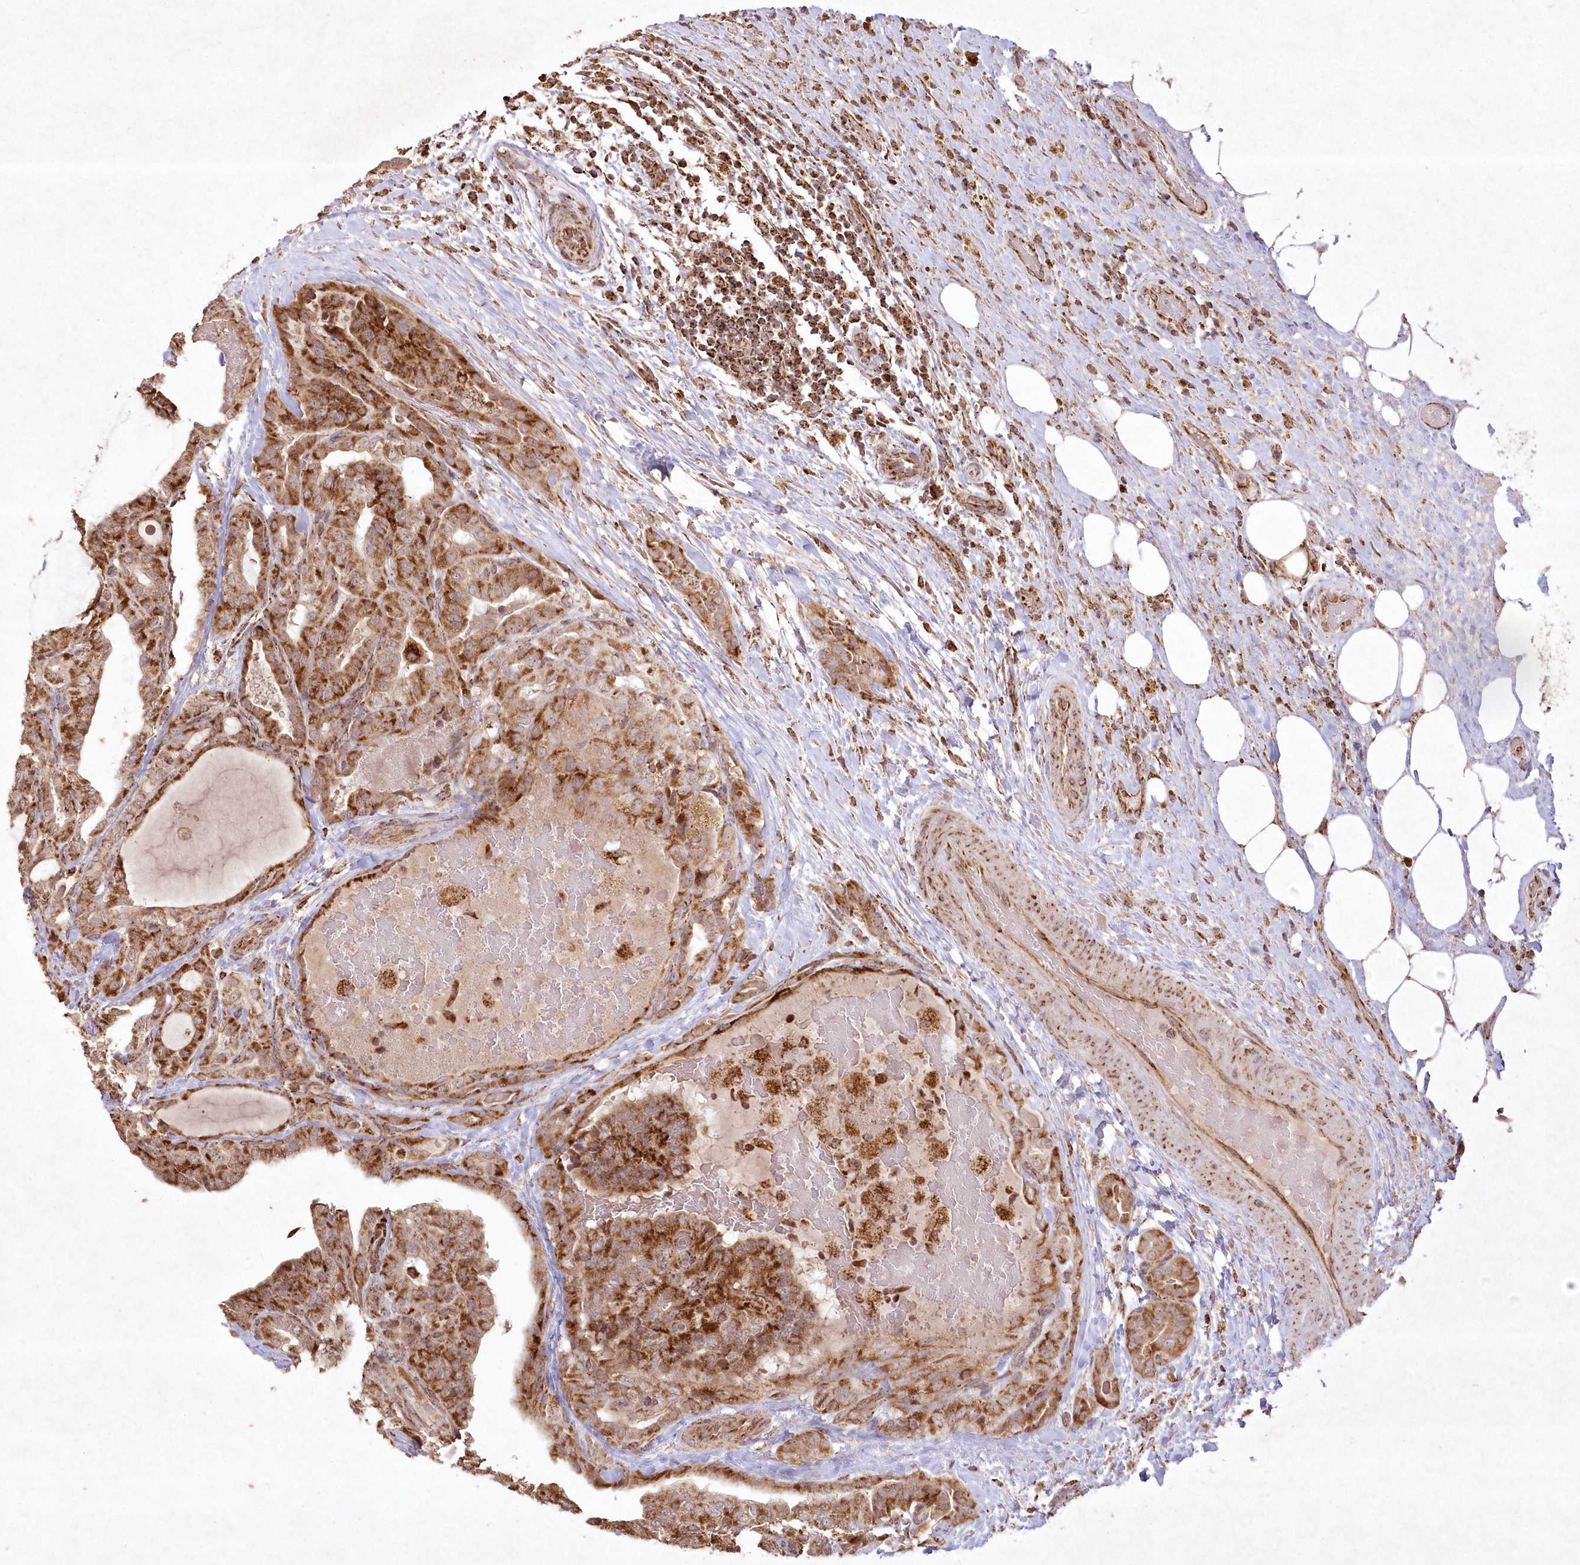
{"staining": {"intensity": "strong", "quantity": ">75%", "location": "cytoplasmic/membranous"}, "tissue": "thyroid cancer", "cell_type": "Tumor cells", "image_type": "cancer", "snomed": [{"axis": "morphology", "description": "Papillary adenocarcinoma, NOS"}, {"axis": "topography", "description": "Thyroid gland"}], "caption": "There is high levels of strong cytoplasmic/membranous expression in tumor cells of thyroid cancer (papillary adenocarcinoma), as demonstrated by immunohistochemical staining (brown color).", "gene": "LRPPRC", "patient": {"sex": "male", "age": 77}}